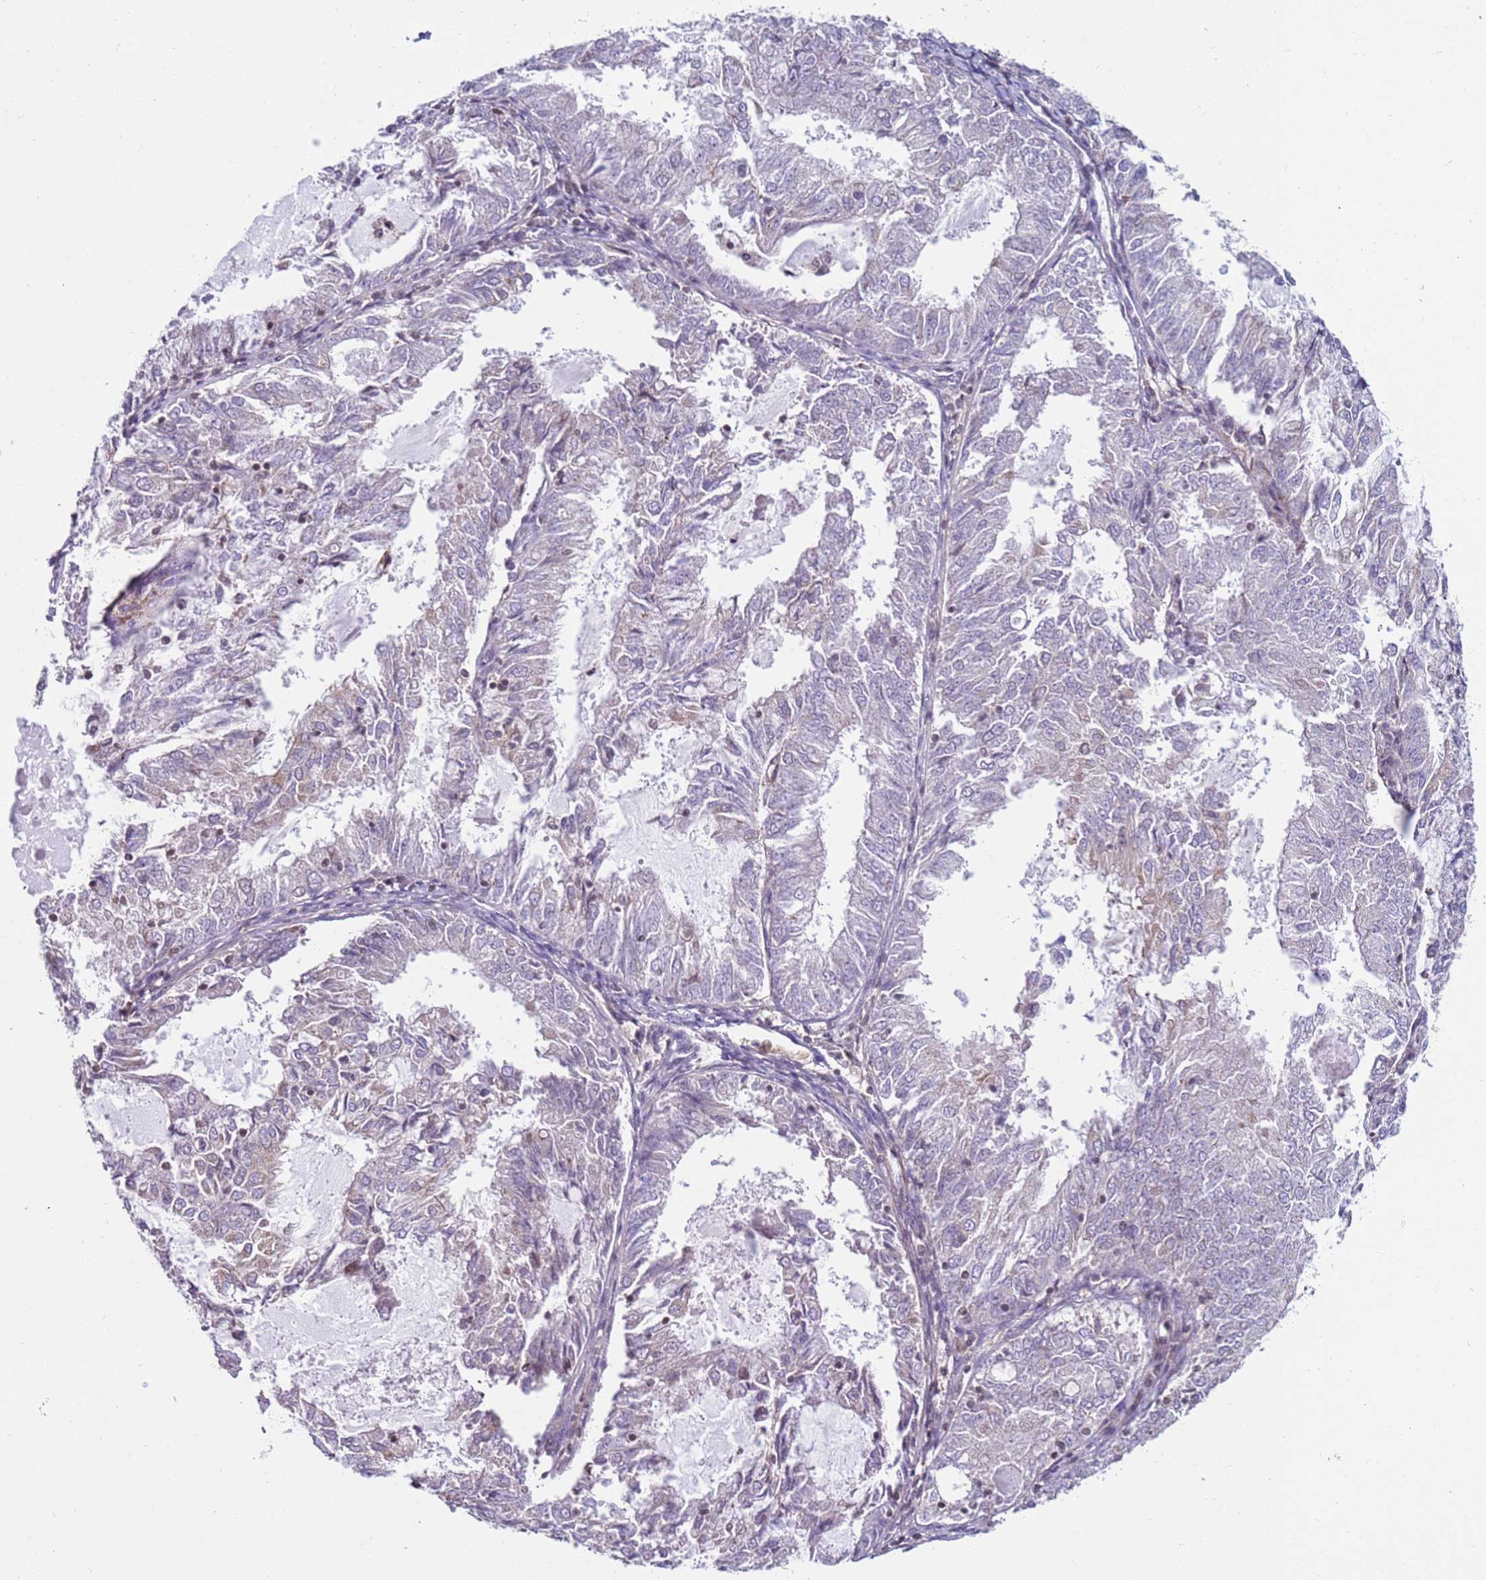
{"staining": {"intensity": "negative", "quantity": "none", "location": "none"}, "tissue": "endometrial cancer", "cell_type": "Tumor cells", "image_type": "cancer", "snomed": [{"axis": "morphology", "description": "Adenocarcinoma, NOS"}, {"axis": "topography", "description": "Endometrium"}], "caption": "Tumor cells are negative for protein expression in human adenocarcinoma (endometrial).", "gene": "SNAPC4", "patient": {"sex": "female", "age": 57}}